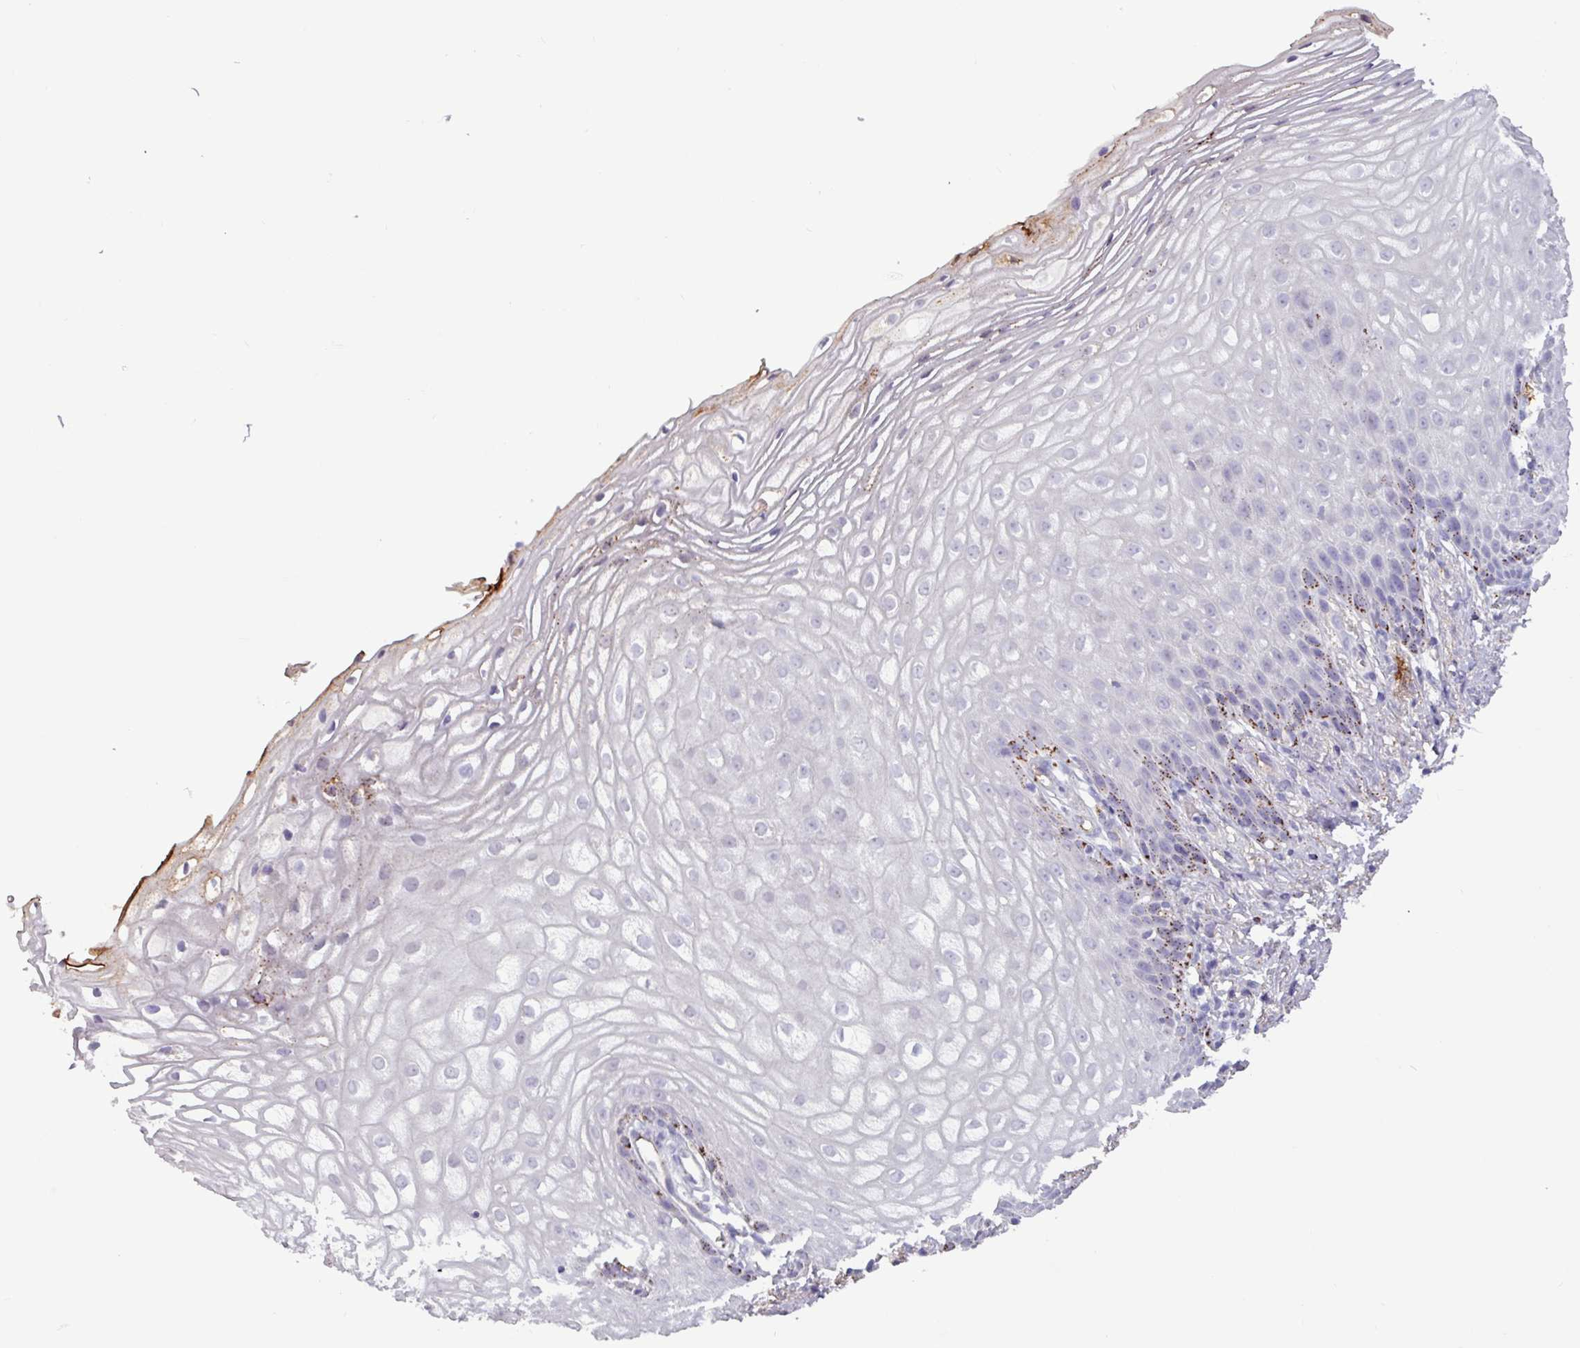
{"staining": {"intensity": "negative", "quantity": "none", "location": "none"}, "tissue": "vagina", "cell_type": "Squamous epithelial cells", "image_type": "normal", "snomed": [{"axis": "morphology", "description": "Normal tissue, NOS"}, {"axis": "topography", "description": "Vagina"}], "caption": "Squamous epithelial cells are negative for brown protein staining in normal vagina. The staining was performed using DAB to visualize the protein expression in brown, while the nuclei were stained in blue with hematoxylin (Magnification: 20x).", "gene": "PLIN2", "patient": {"sex": "female", "age": 60}}